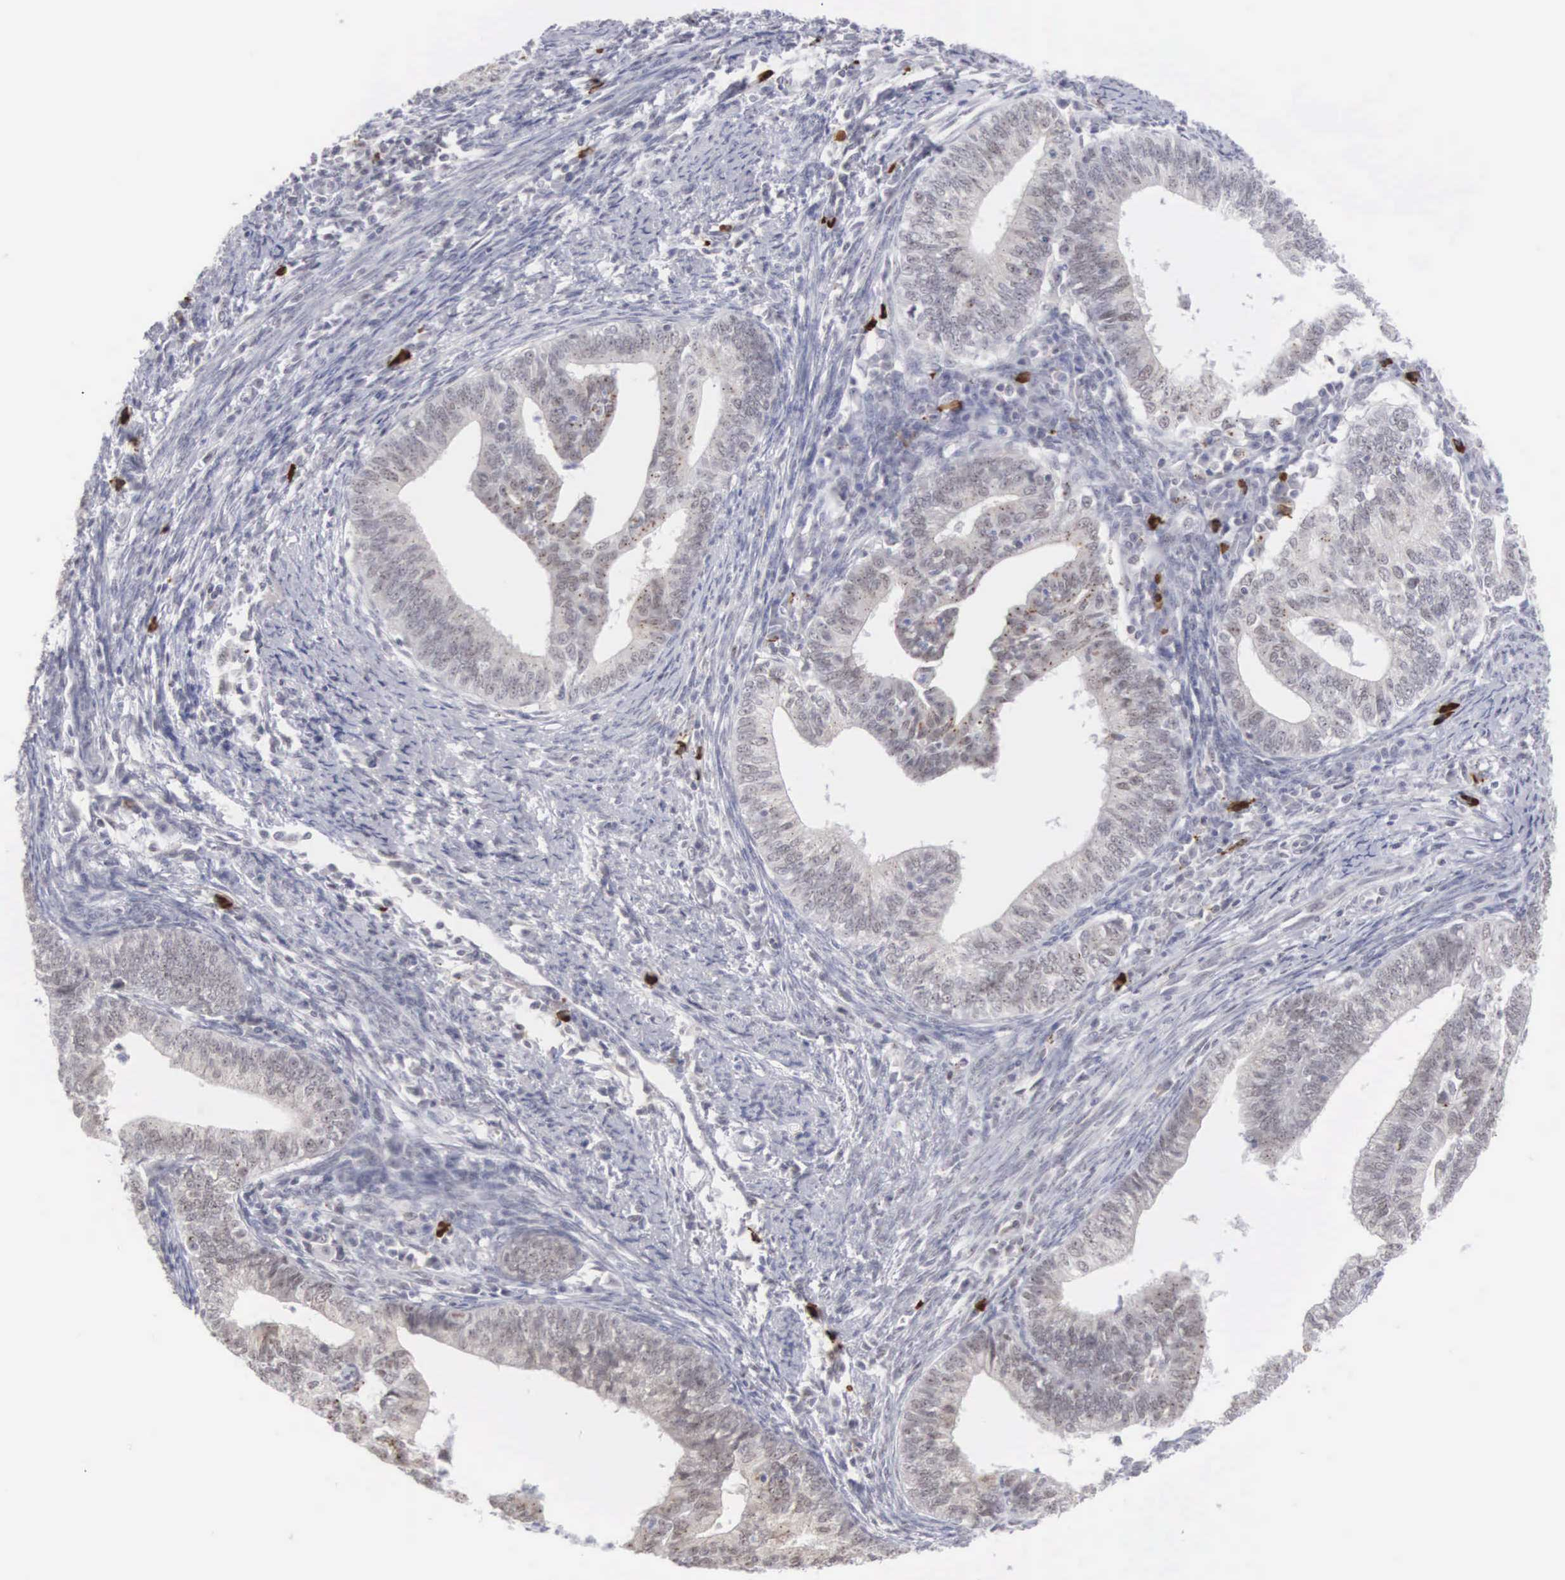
{"staining": {"intensity": "weak", "quantity": "25%-75%", "location": "cytoplasmic/membranous,nuclear"}, "tissue": "endometrial cancer", "cell_type": "Tumor cells", "image_type": "cancer", "snomed": [{"axis": "morphology", "description": "Adenocarcinoma, NOS"}, {"axis": "topography", "description": "Endometrium"}], "caption": "Protein expression analysis of adenocarcinoma (endometrial) demonstrates weak cytoplasmic/membranous and nuclear staining in about 25%-75% of tumor cells. The protein of interest is shown in brown color, while the nuclei are stained blue.", "gene": "MNAT1", "patient": {"sex": "female", "age": 66}}